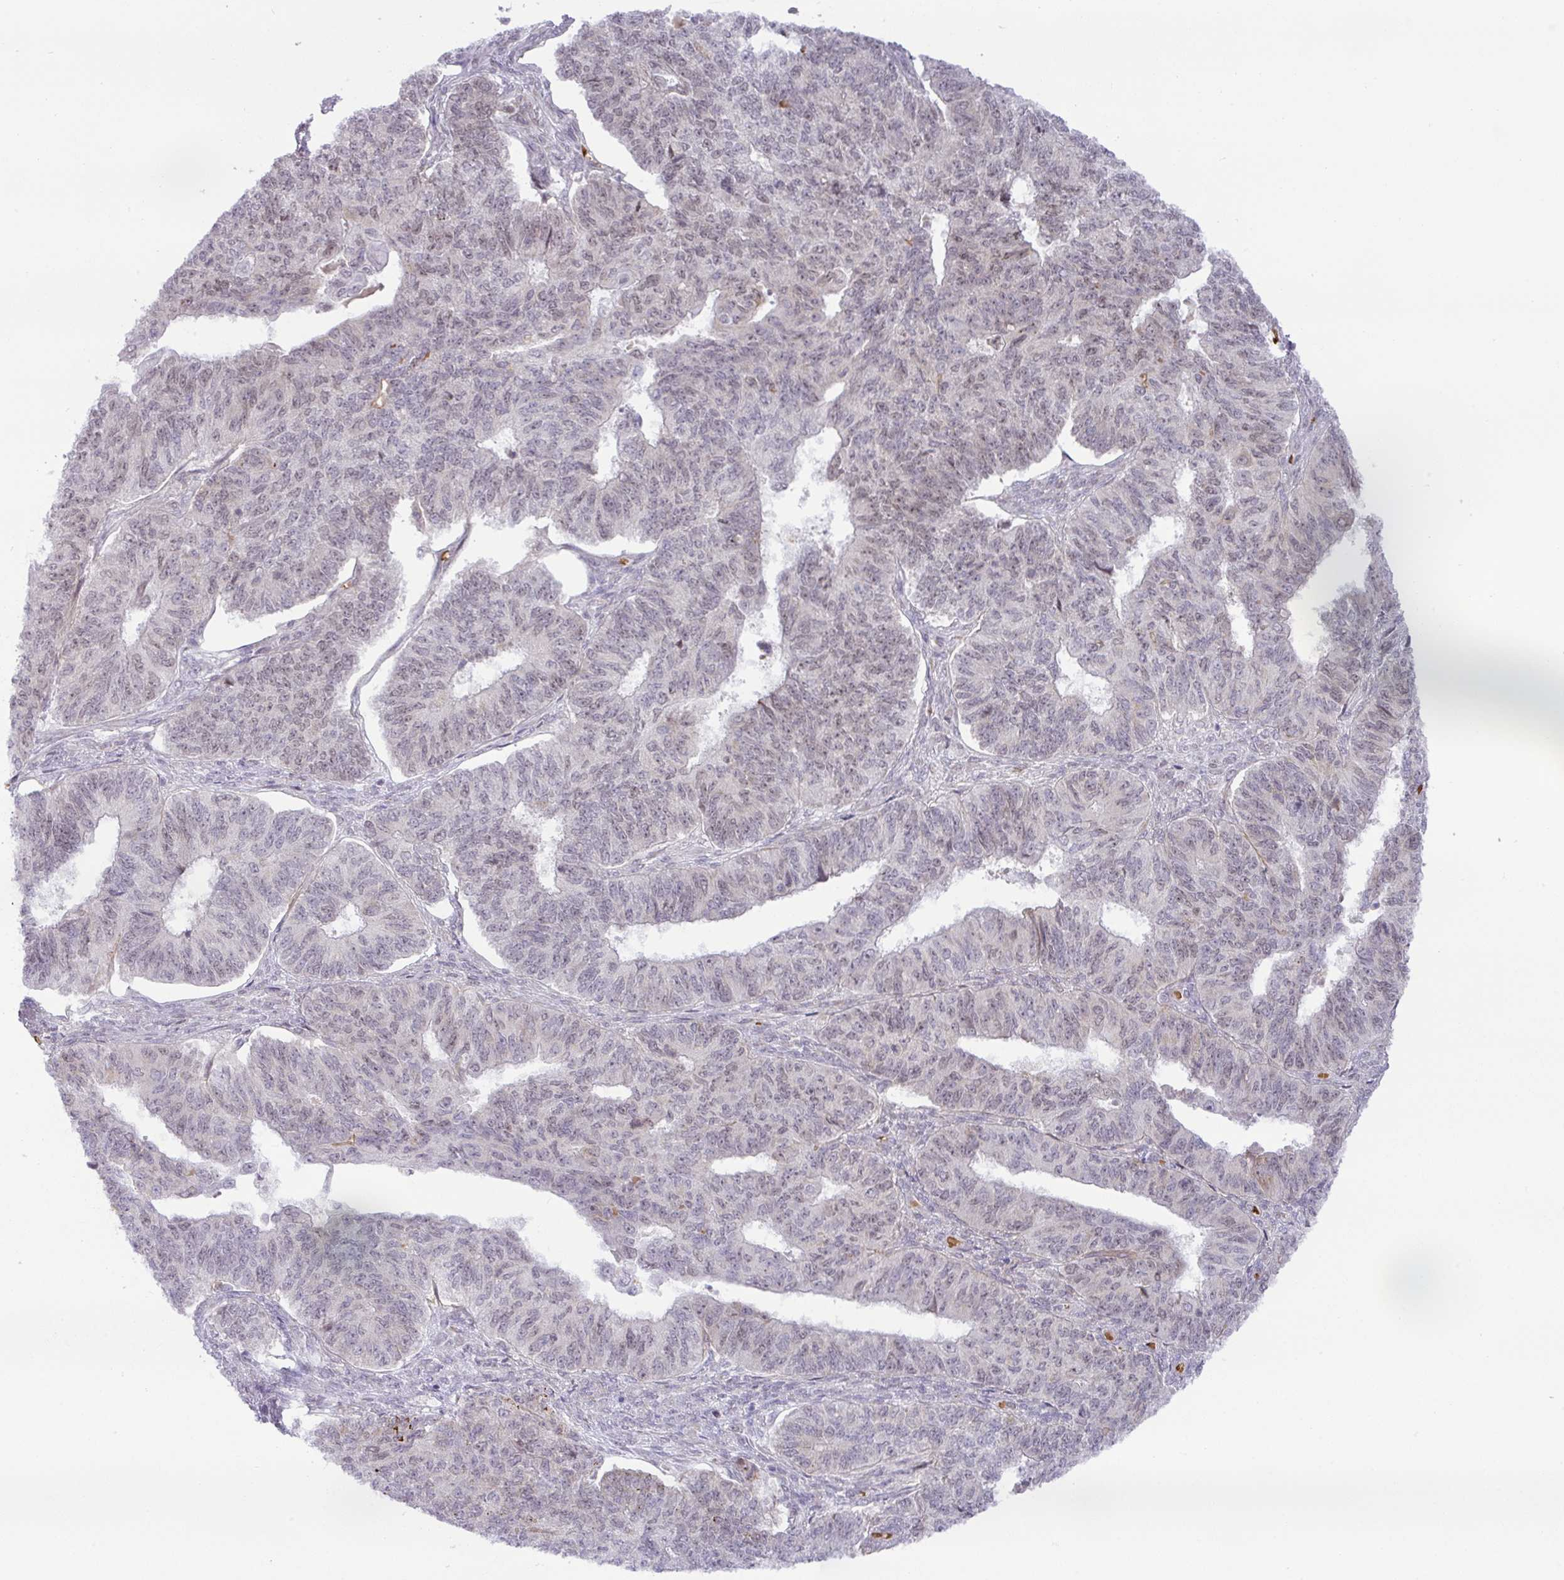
{"staining": {"intensity": "weak", "quantity": "25%-75%", "location": "nuclear"}, "tissue": "endometrial cancer", "cell_type": "Tumor cells", "image_type": "cancer", "snomed": [{"axis": "morphology", "description": "Adenocarcinoma, NOS"}, {"axis": "topography", "description": "Endometrium"}], "caption": "Protein staining by immunohistochemistry (IHC) exhibits weak nuclear expression in approximately 25%-75% of tumor cells in endometrial adenocarcinoma. Ihc stains the protein of interest in brown and the nuclei are stained blue.", "gene": "PARP2", "patient": {"sex": "female", "age": 32}}